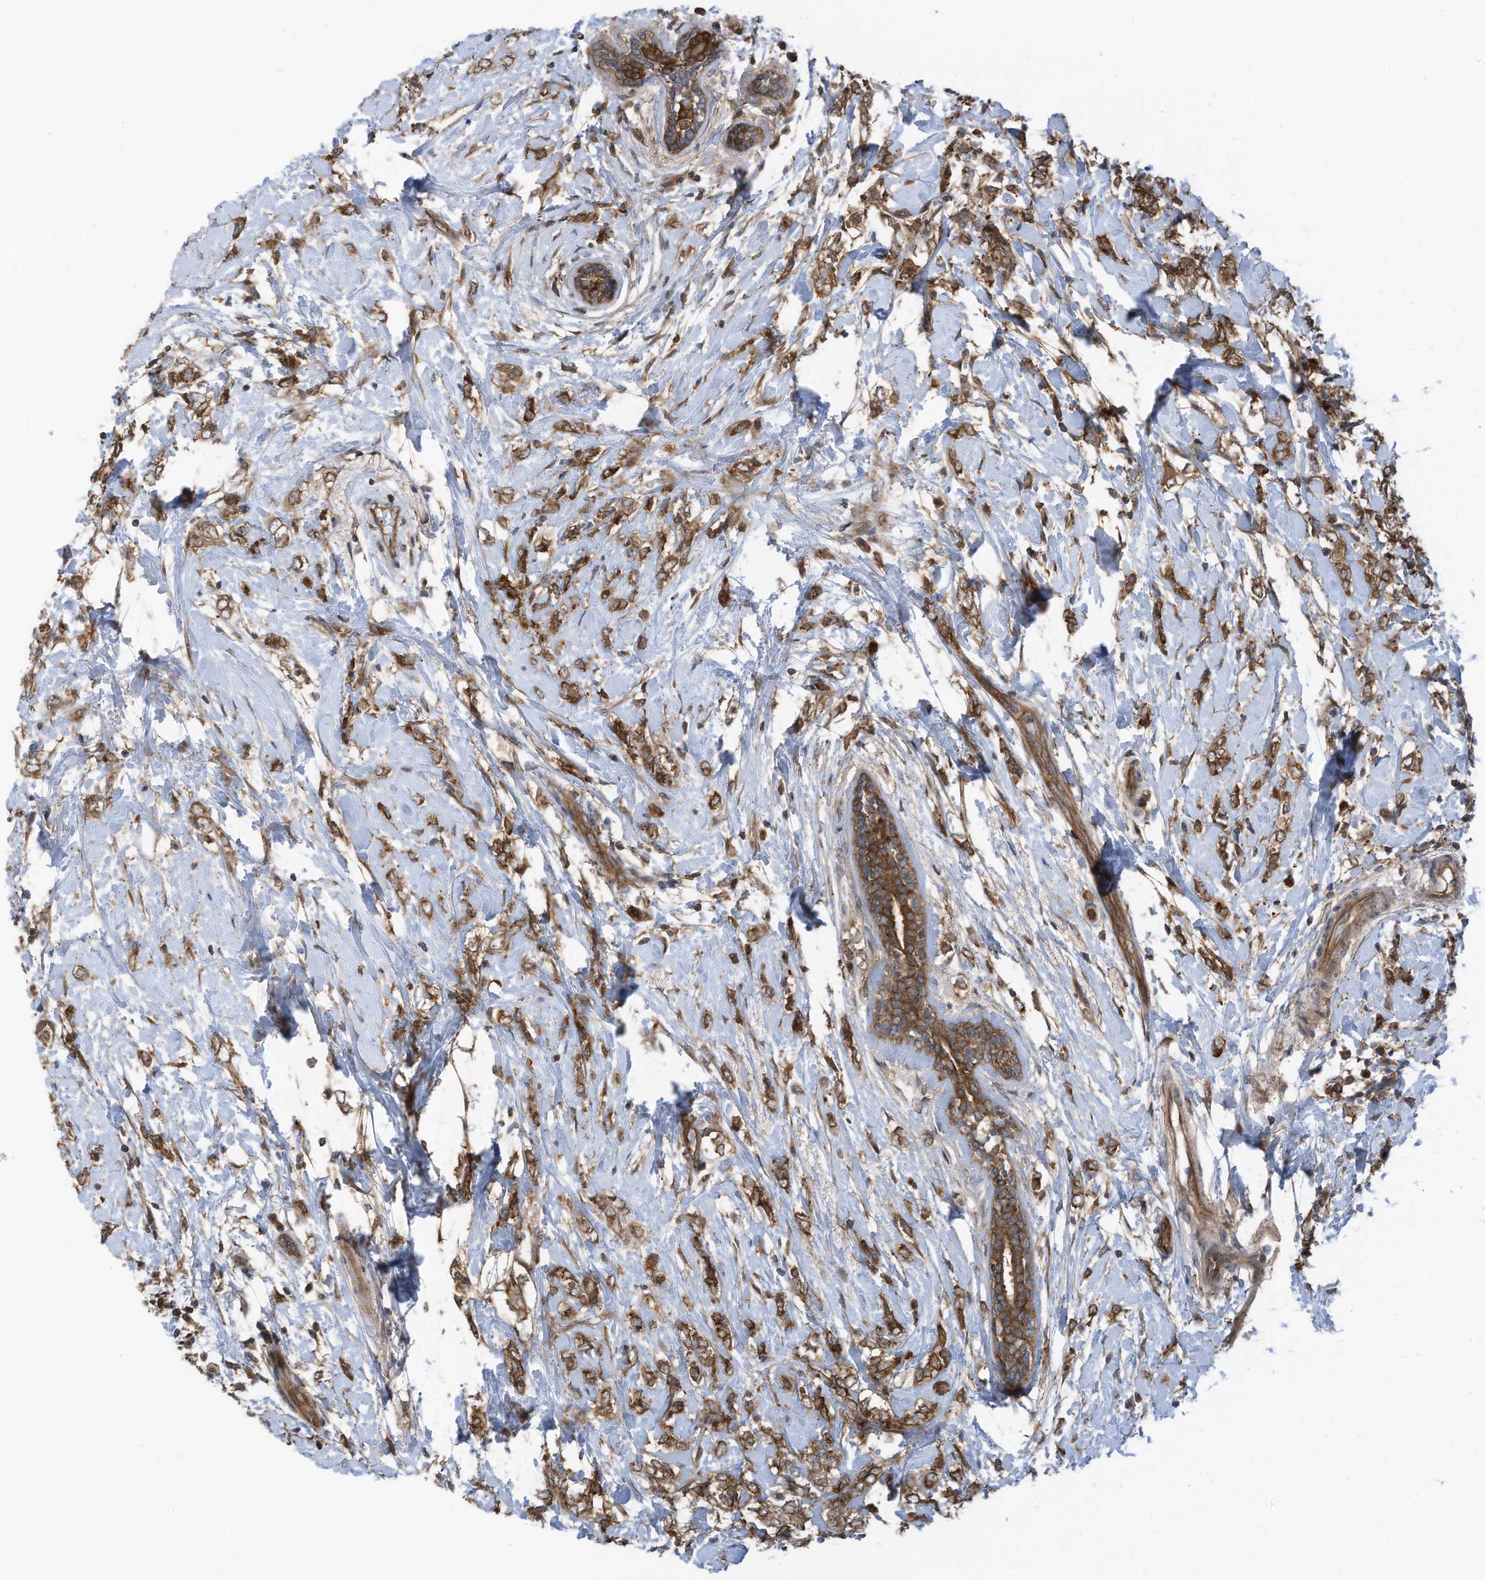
{"staining": {"intensity": "moderate", "quantity": ">75%", "location": "cytoplasmic/membranous"}, "tissue": "breast cancer", "cell_type": "Tumor cells", "image_type": "cancer", "snomed": [{"axis": "morphology", "description": "Normal tissue, NOS"}, {"axis": "morphology", "description": "Lobular carcinoma"}, {"axis": "topography", "description": "Breast"}], "caption": "Immunohistochemical staining of breast cancer demonstrates moderate cytoplasmic/membranous protein expression in approximately >75% of tumor cells.", "gene": "REPS1", "patient": {"sex": "female", "age": 47}}